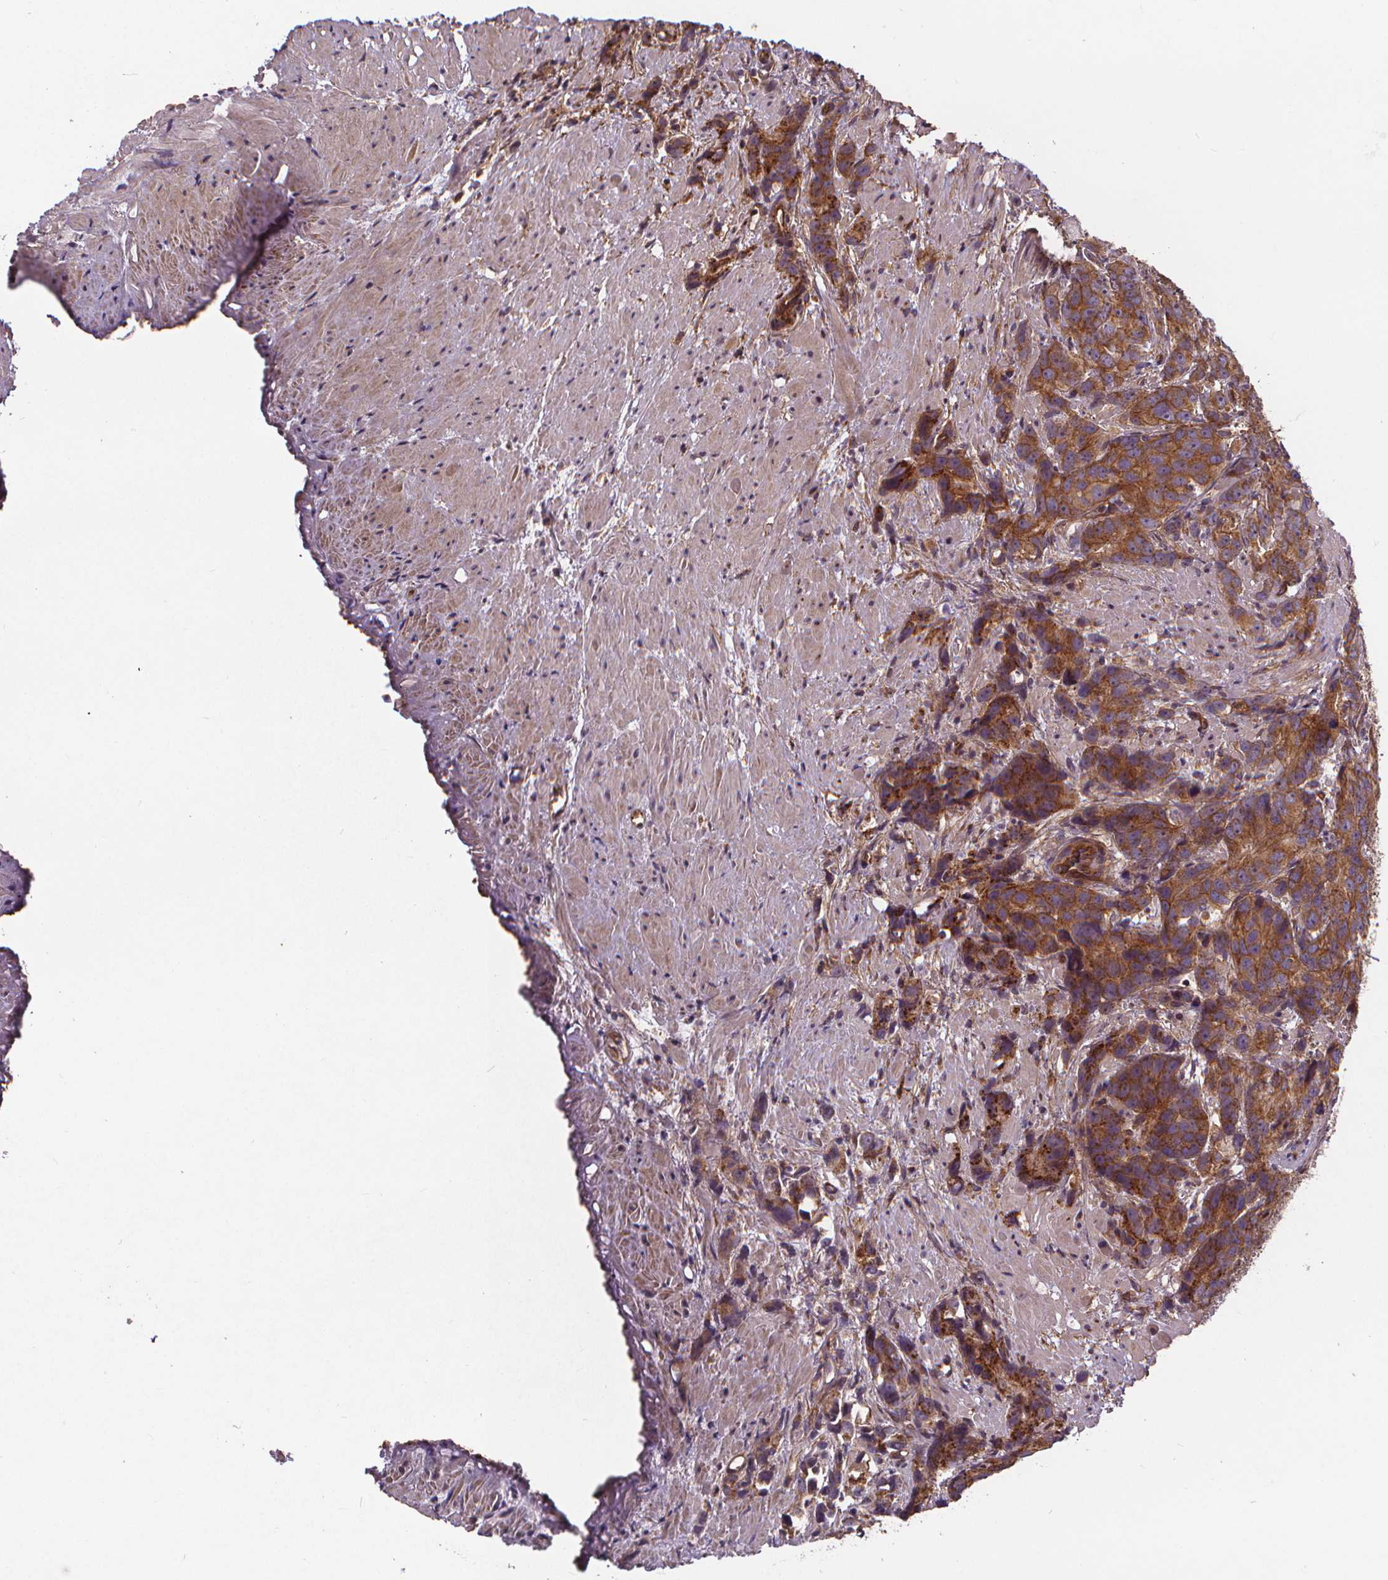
{"staining": {"intensity": "strong", "quantity": ">75%", "location": "cytoplasmic/membranous"}, "tissue": "prostate cancer", "cell_type": "Tumor cells", "image_type": "cancer", "snomed": [{"axis": "morphology", "description": "Adenocarcinoma, High grade"}, {"axis": "topography", "description": "Prostate"}], "caption": "Human prostate cancer stained with a protein marker exhibits strong staining in tumor cells.", "gene": "CLINT1", "patient": {"sex": "male", "age": 90}}